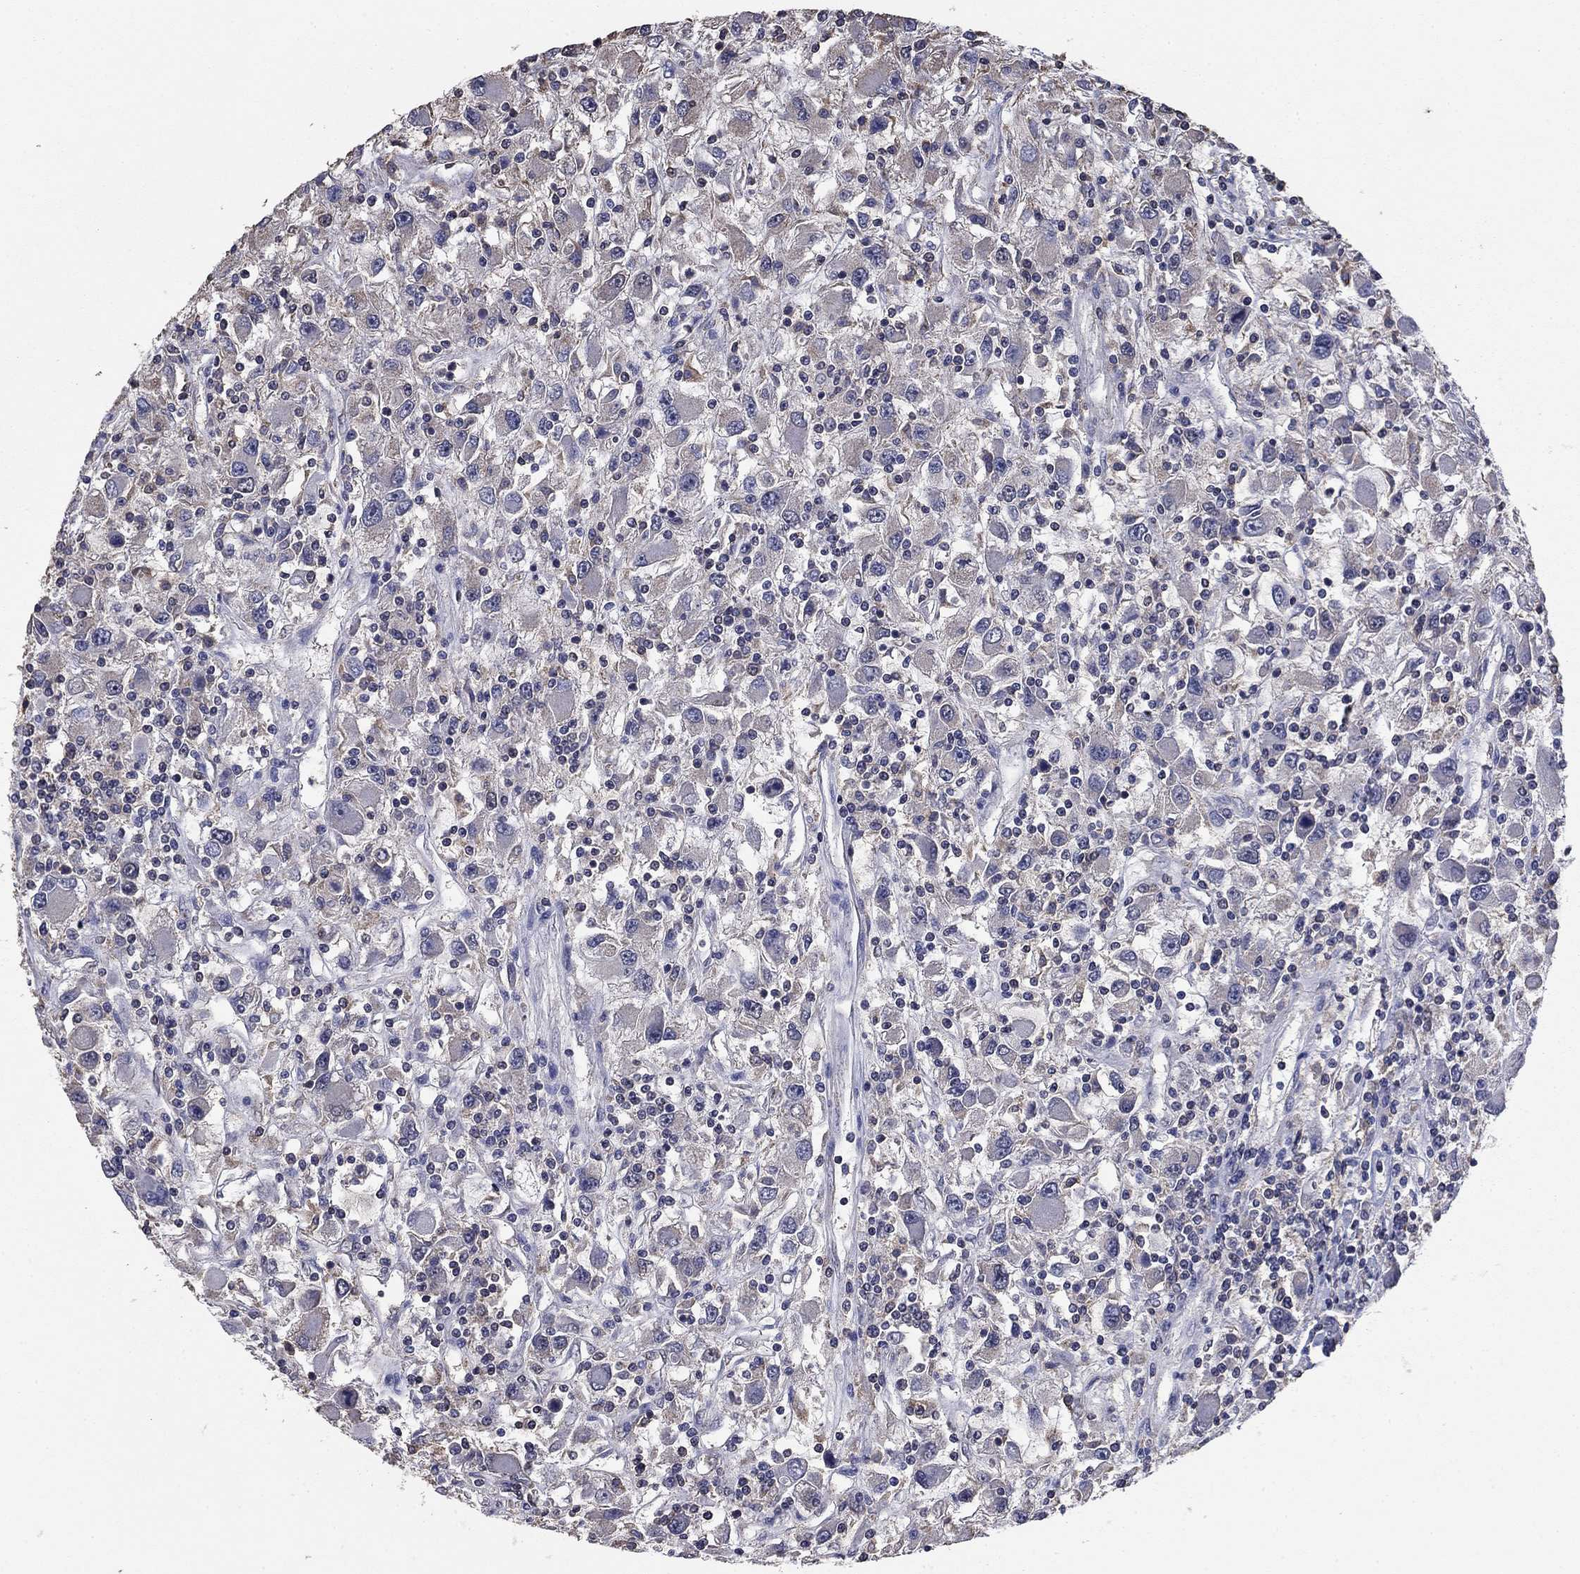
{"staining": {"intensity": "negative", "quantity": "none", "location": "none"}, "tissue": "renal cancer", "cell_type": "Tumor cells", "image_type": "cancer", "snomed": [{"axis": "morphology", "description": "Adenocarcinoma, NOS"}, {"axis": "topography", "description": "Kidney"}], "caption": "Protein analysis of renal cancer (adenocarcinoma) reveals no significant expression in tumor cells.", "gene": "MFAP3L", "patient": {"sex": "female", "age": 67}}